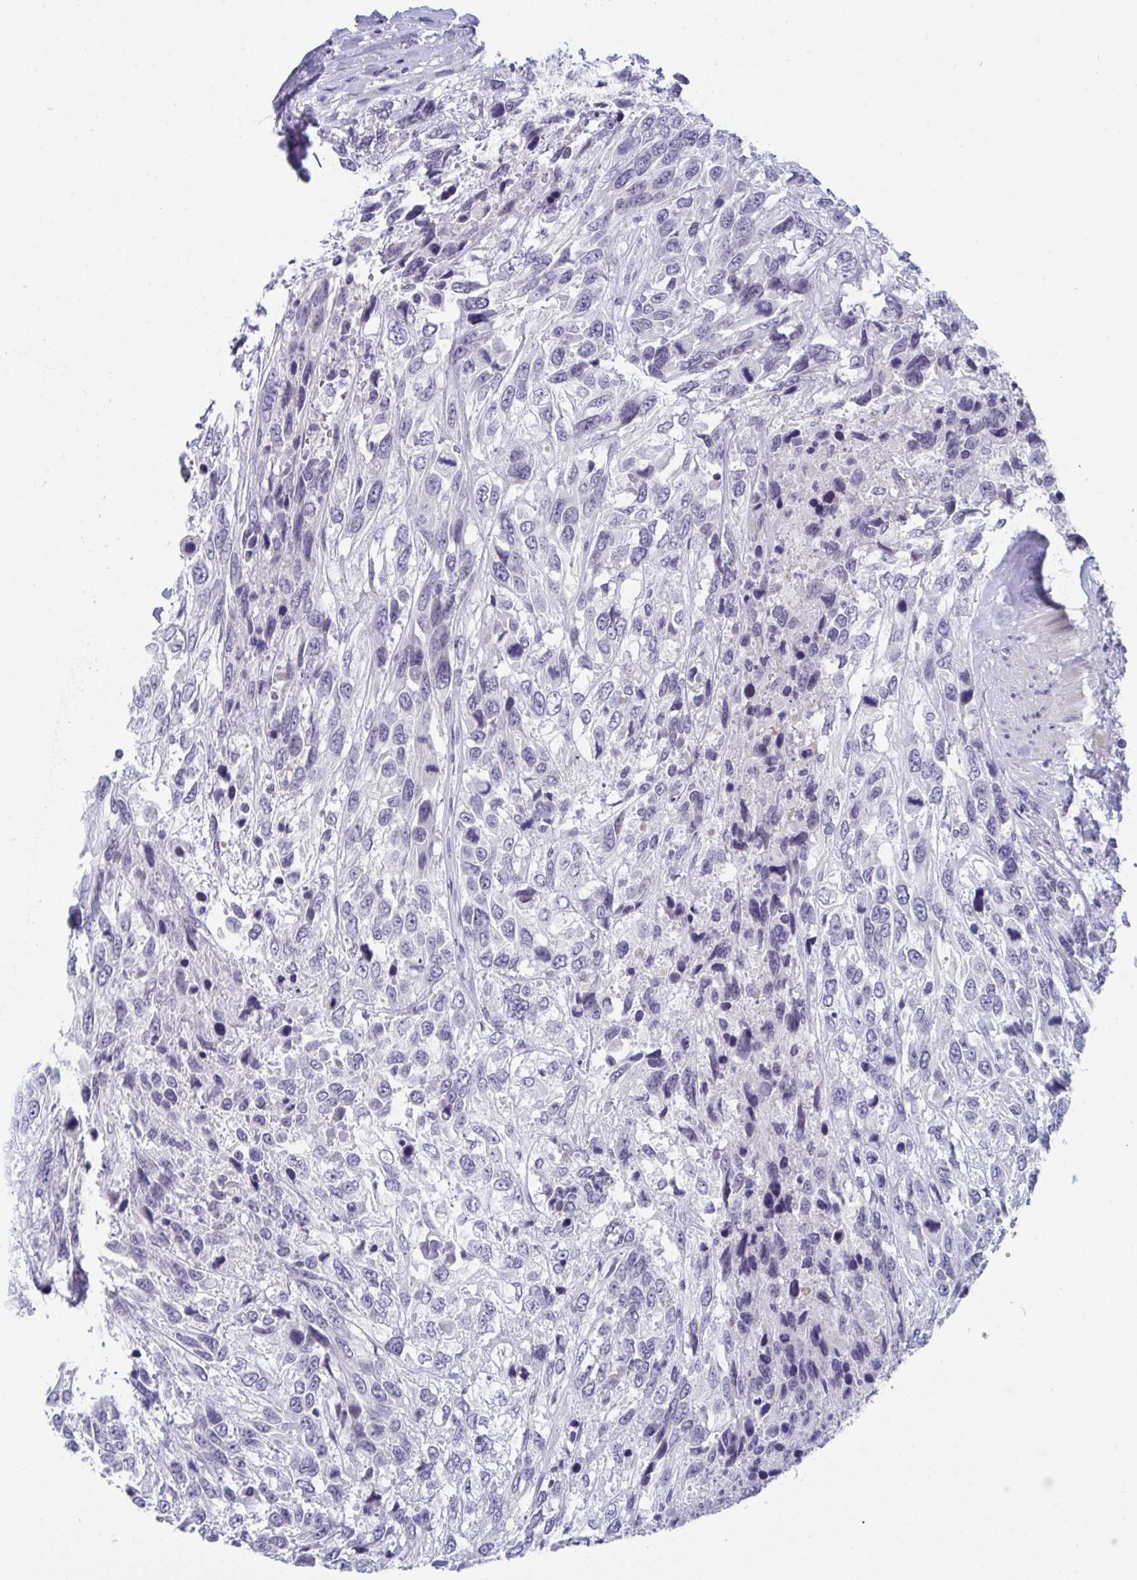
{"staining": {"intensity": "negative", "quantity": "none", "location": "none"}, "tissue": "urothelial cancer", "cell_type": "Tumor cells", "image_type": "cancer", "snomed": [{"axis": "morphology", "description": "Urothelial carcinoma, High grade"}, {"axis": "topography", "description": "Urinary bladder"}], "caption": "Immunohistochemistry of urothelial carcinoma (high-grade) demonstrates no positivity in tumor cells.", "gene": "BMAL2", "patient": {"sex": "female", "age": 70}}